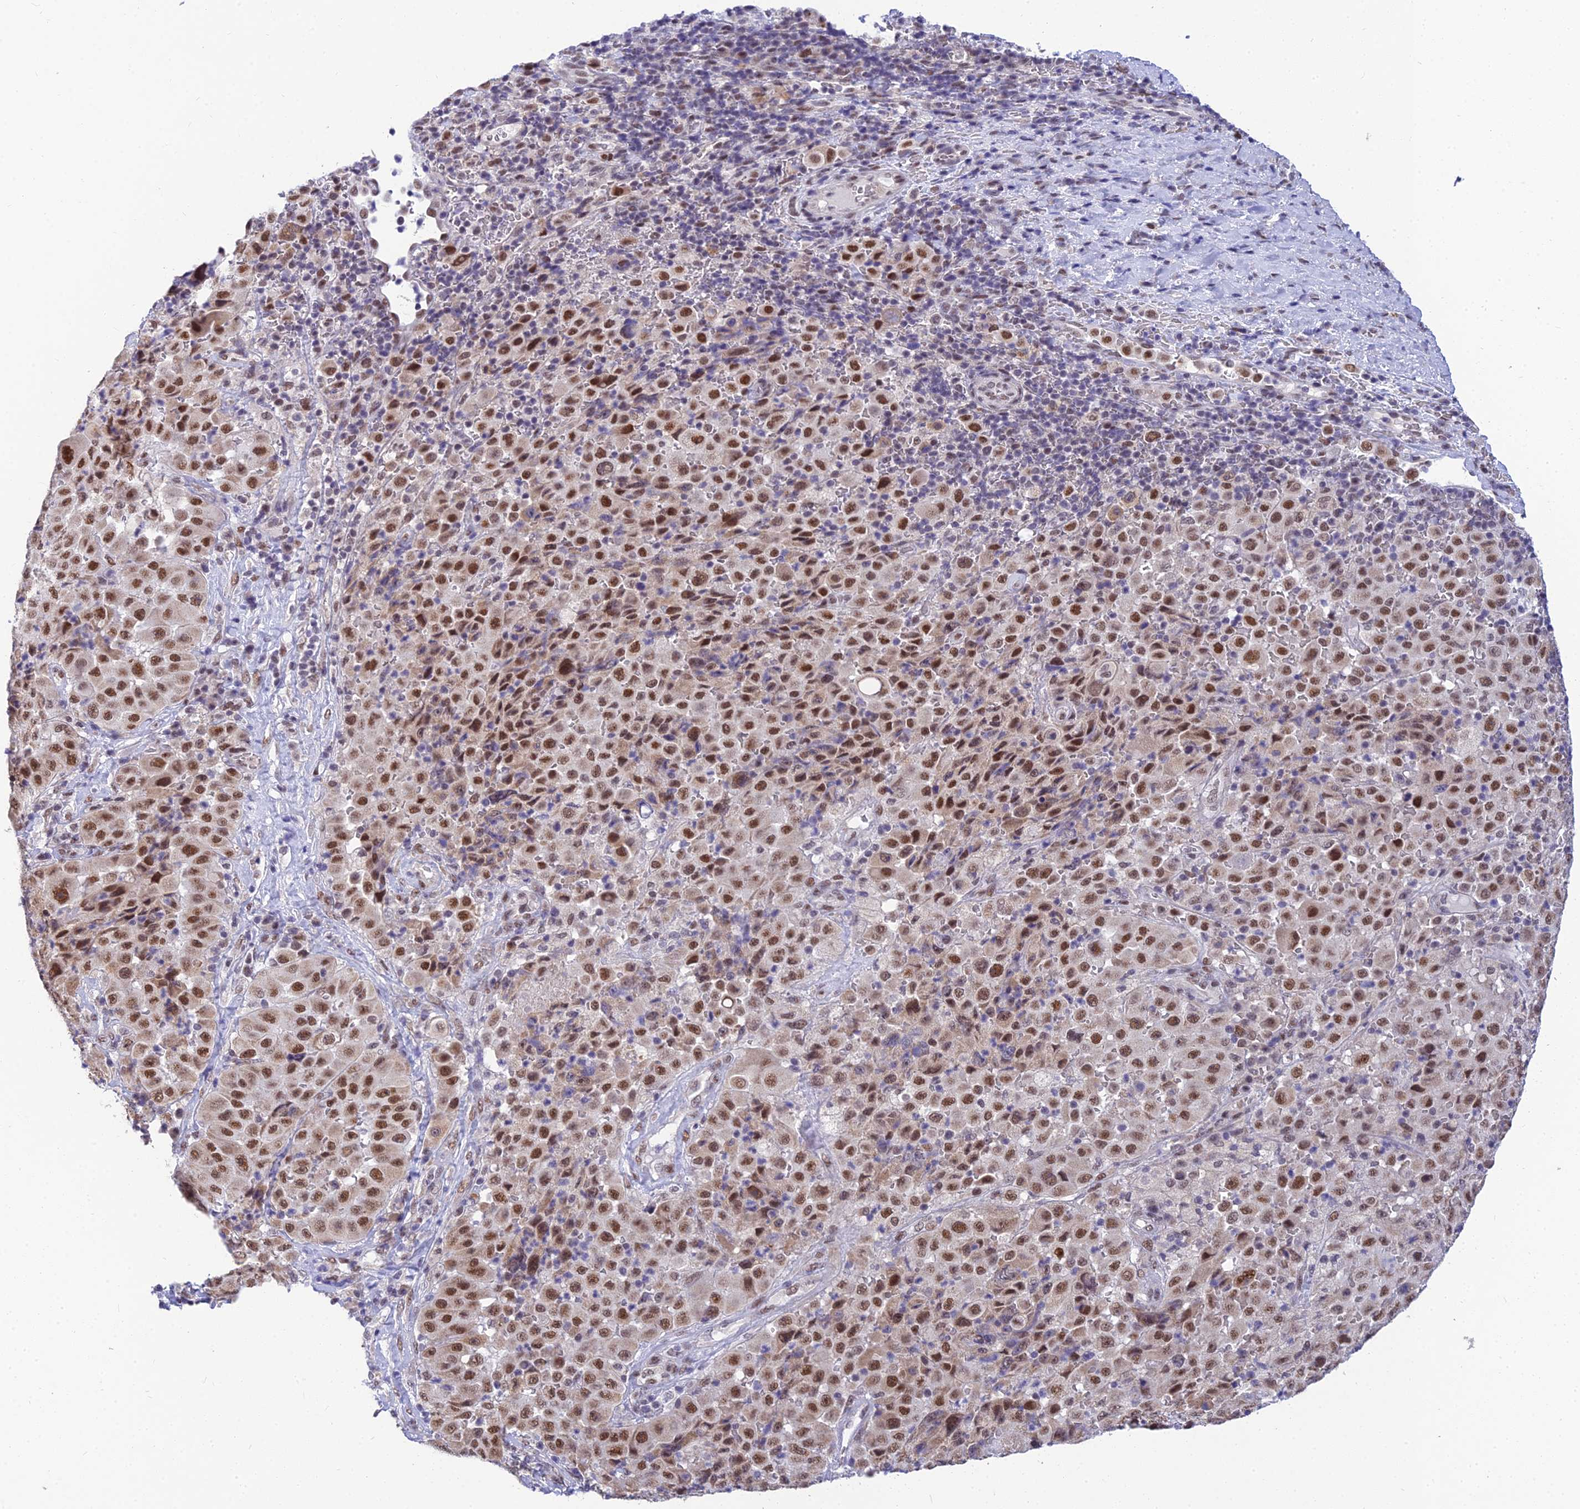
{"staining": {"intensity": "moderate", "quantity": ">75%", "location": "nuclear"}, "tissue": "melanoma", "cell_type": "Tumor cells", "image_type": "cancer", "snomed": [{"axis": "morphology", "description": "Malignant melanoma, Metastatic site"}, {"axis": "topography", "description": "Lymph node"}], "caption": "Melanoma stained for a protein (brown) displays moderate nuclear positive expression in approximately >75% of tumor cells.", "gene": "C2orf49", "patient": {"sex": "male", "age": 62}}